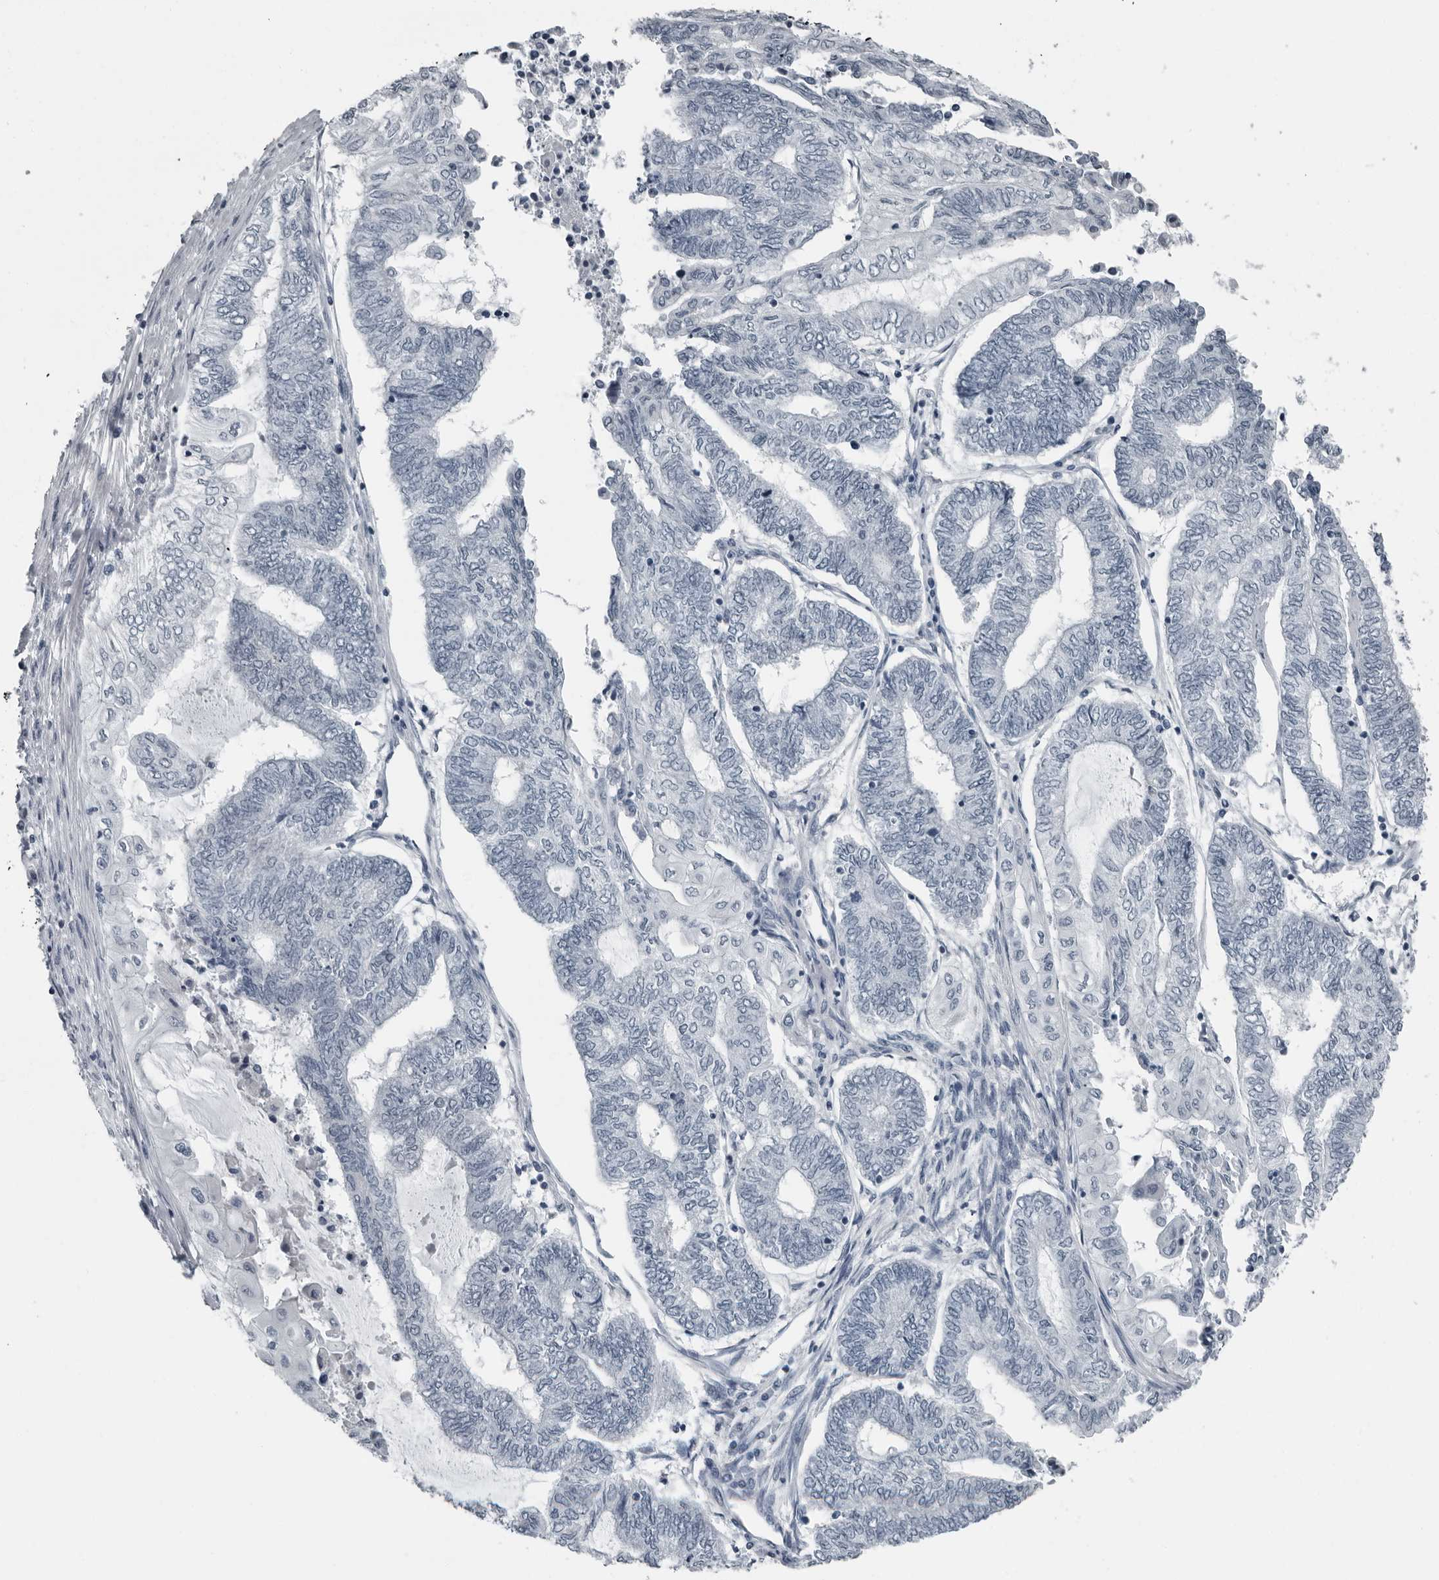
{"staining": {"intensity": "negative", "quantity": "none", "location": "none"}, "tissue": "endometrial cancer", "cell_type": "Tumor cells", "image_type": "cancer", "snomed": [{"axis": "morphology", "description": "Adenocarcinoma, NOS"}, {"axis": "topography", "description": "Uterus"}, {"axis": "topography", "description": "Endometrium"}], "caption": "The immunohistochemistry histopathology image has no significant staining in tumor cells of endometrial adenocarcinoma tissue.", "gene": "PDCD11", "patient": {"sex": "female", "age": 70}}